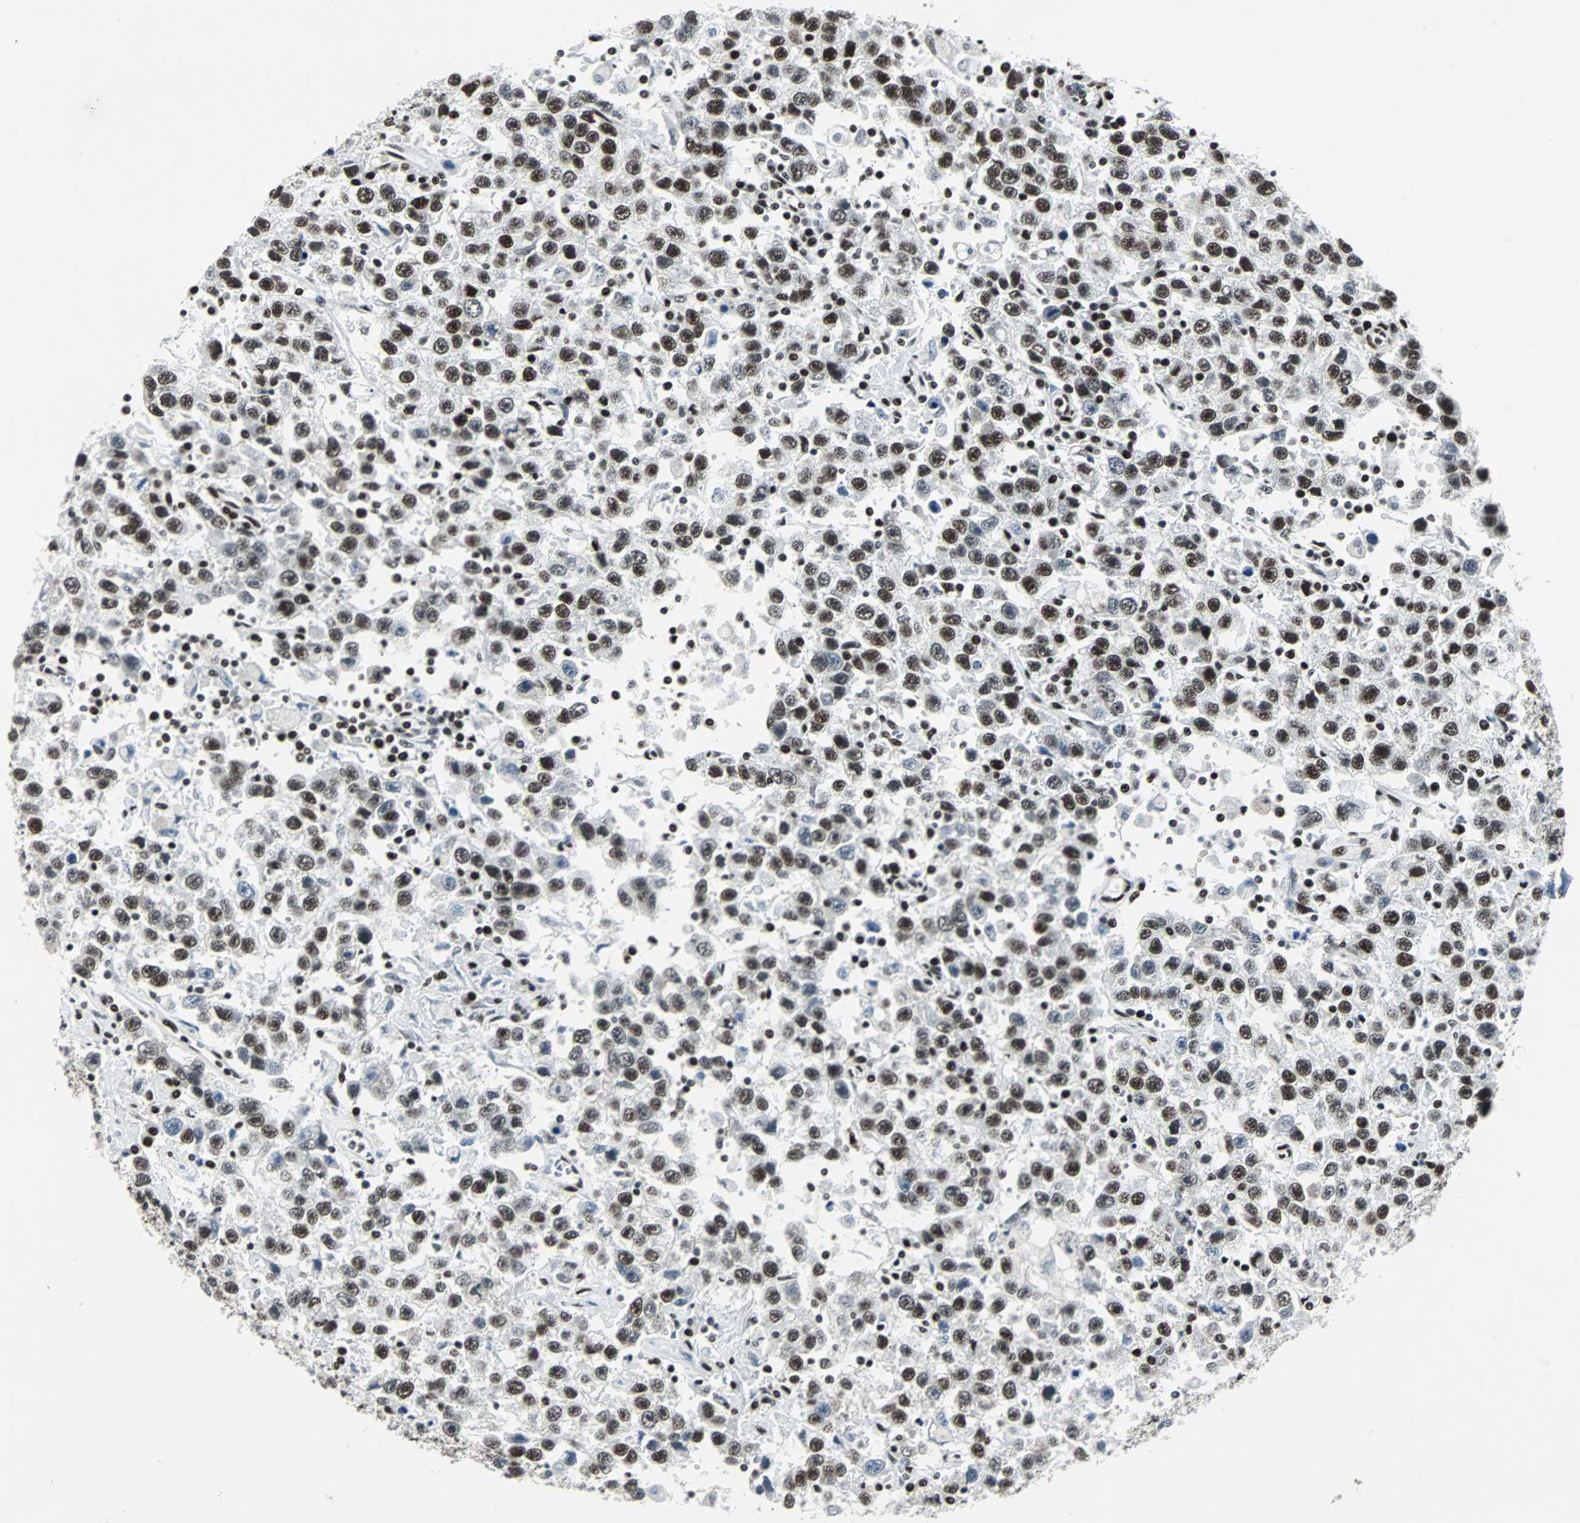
{"staining": {"intensity": "strong", "quantity": ">75%", "location": "nuclear"}, "tissue": "testis cancer", "cell_type": "Tumor cells", "image_type": "cancer", "snomed": [{"axis": "morphology", "description": "Seminoma, NOS"}, {"axis": "topography", "description": "Testis"}], "caption": "Immunohistochemical staining of human seminoma (testis) demonstrates high levels of strong nuclear expression in approximately >75% of tumor cells. (DAB IHC, brown staining for protein, blue staining for nuclei).", "gene": "MEF2D", "patient": {"sex": "male", "age": 41}}